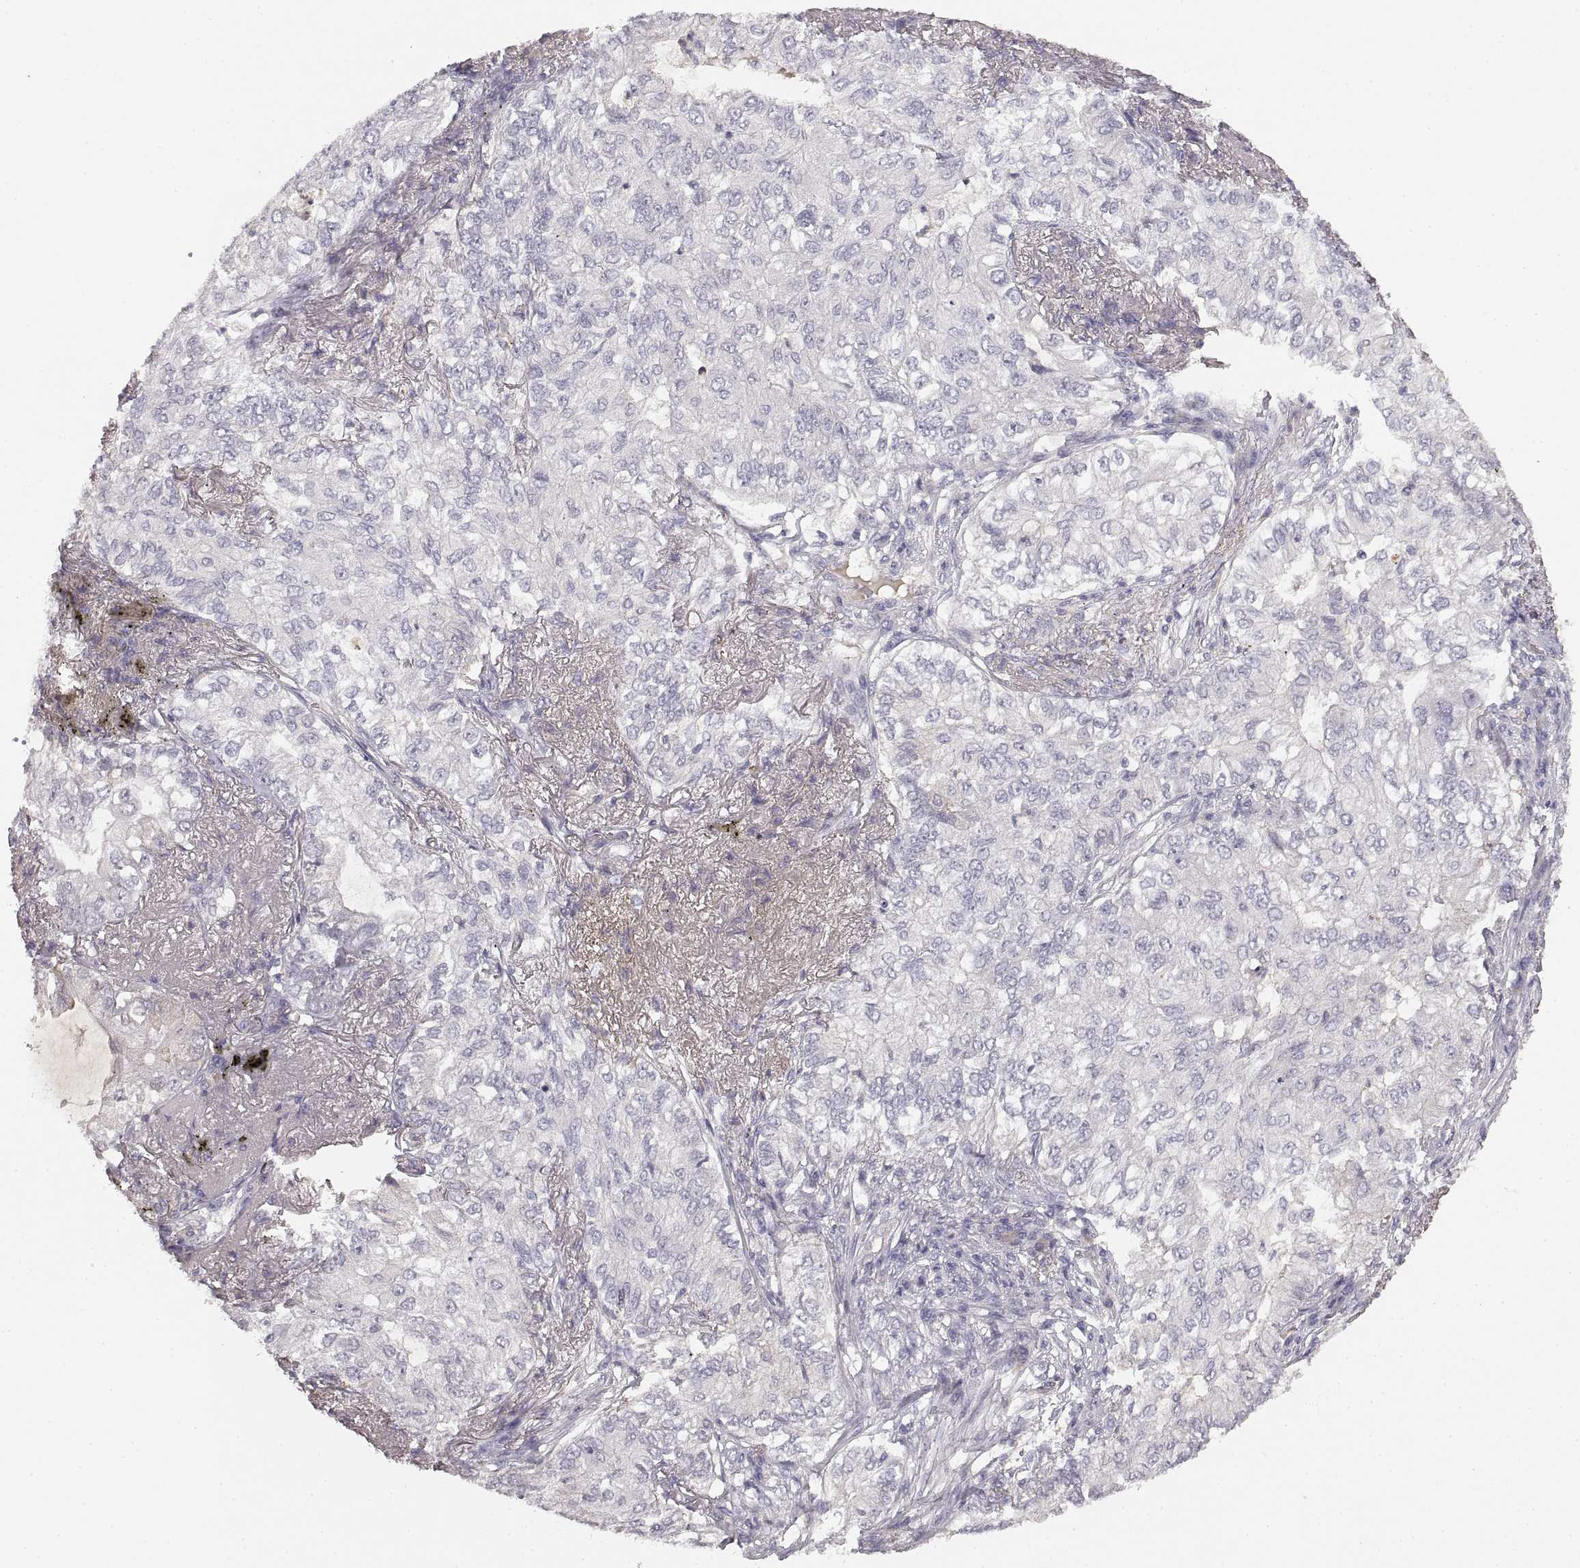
{"staining": {"intensity": "negative", "quantity": "none", "location": "none"}, "tissue": "lung cancer", "cell_type": "Tumor cells", "image_type": "cancer", "snomed": [{"axis": "morphology", "description": "Adenocarcinoma, NOS"}, {"axis": "topography", "description": "Lung"}], "caption": "High power microscopy photomicrograph of an IHC micrograph of adenocarcinoma (lung), revealing no significant positivity in tumor cells. The staining was performed using DAB to visualize the protein expression in brown, while the nuclei were stained in blue with hematoxylin (Magnification: 20x).", "gene": "RUNDC3A", "patient": {"sex": "female", "age": 73}}